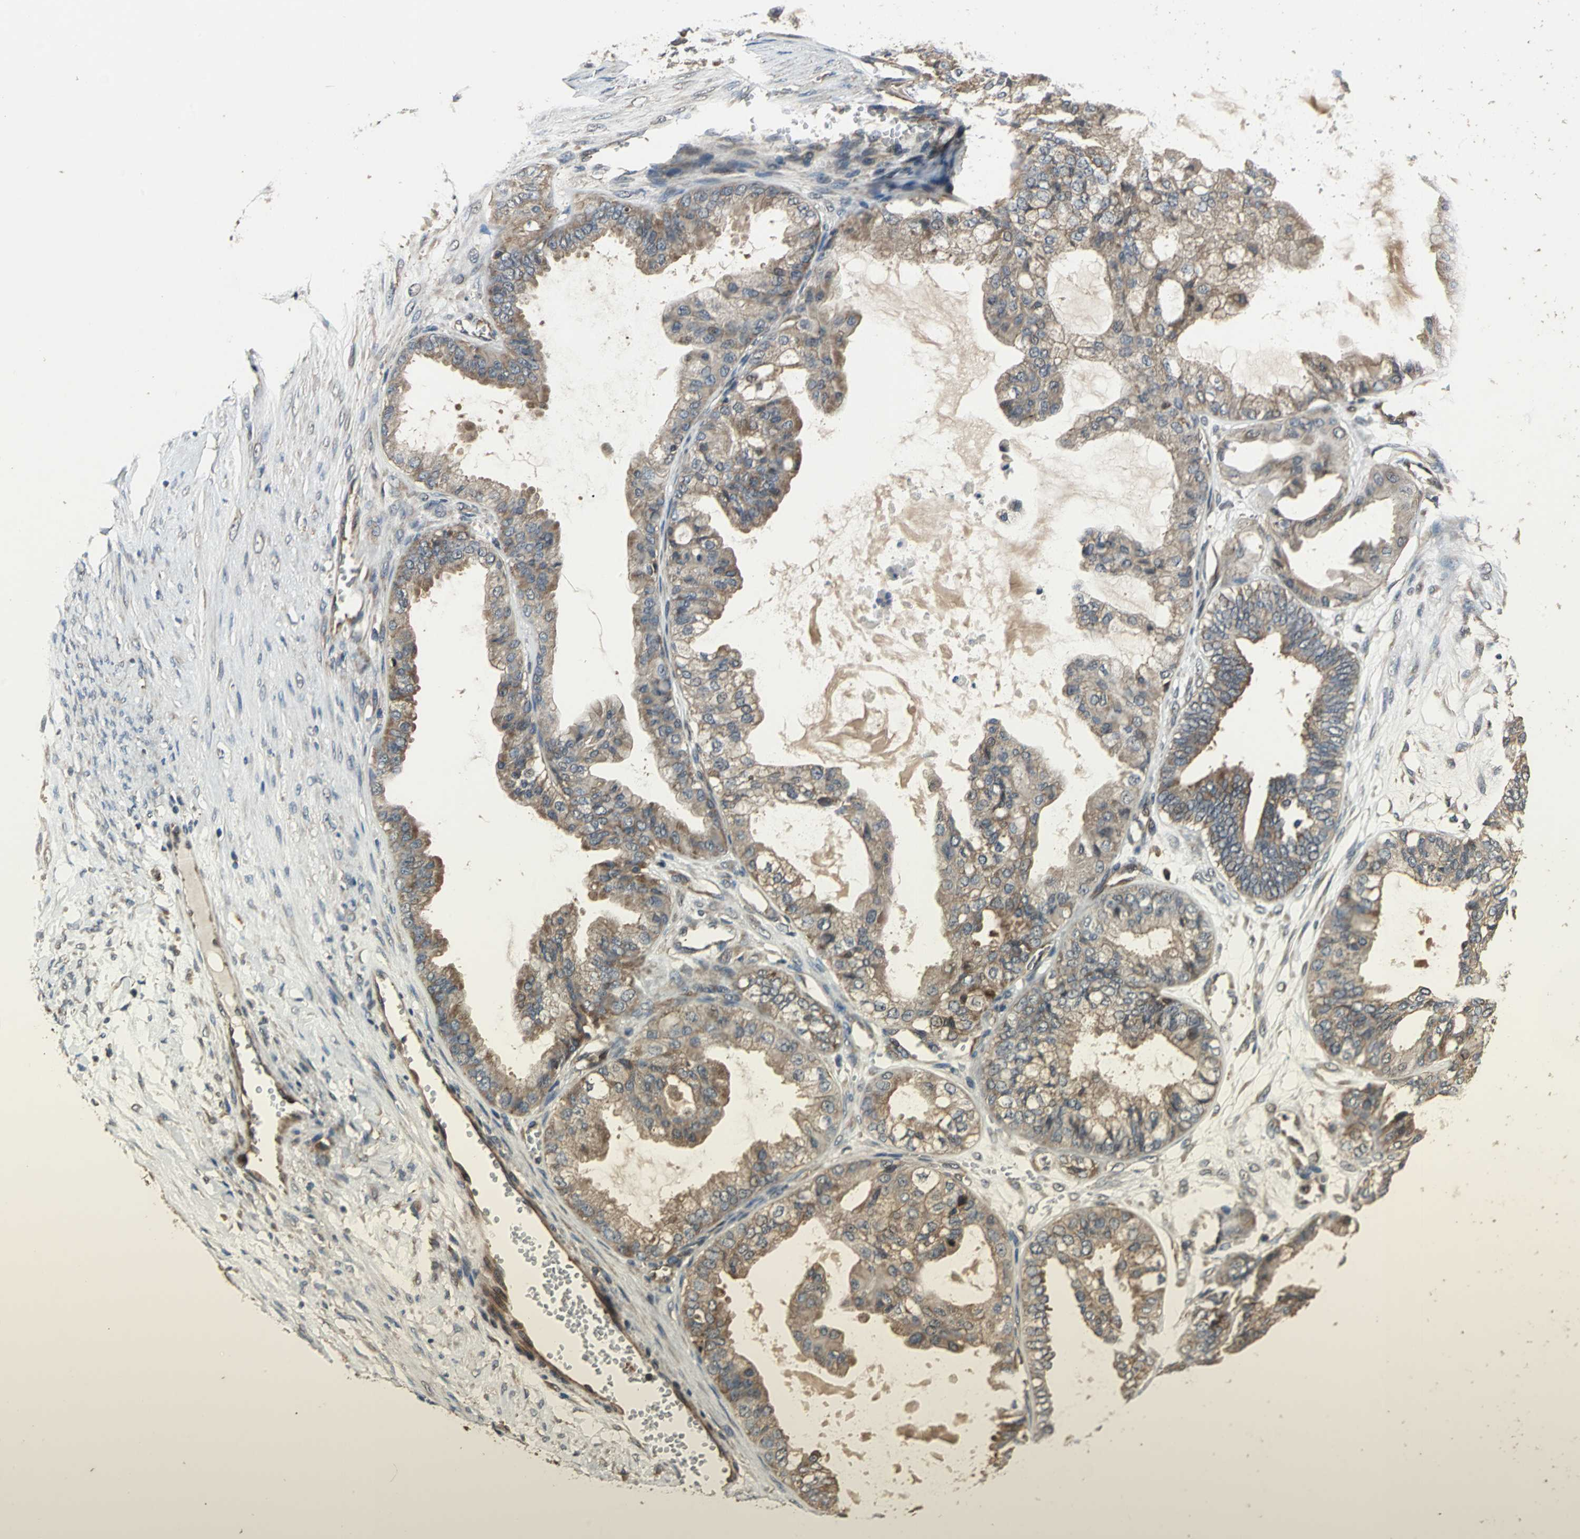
{"staining": {"intensity": "moderate", "quantity": ">75%", "location": "cytoplasmic/membranous"}, "tissue": "ovarian cancer", "cell_type": "Tumor cells", "image_type": "cancer", "snomed": [{"axis": "morphology", "description": "Carcinoma, NOS"}, {"axis": "morphology", "description": "Carcinoma, endometroid"}, {"axis": "topography", "description": "Ovary"}], "caption": "Immunohistochemical staining of ovarian cancer shows moderate cytoplasmic/membranous protein expression in about >75% of tumor cells. (DAB IHC, brown staining for protein, blue staining for nuclei).", "gene": "EIF2B2", "patient": {"sex": "female", "age": 50}}